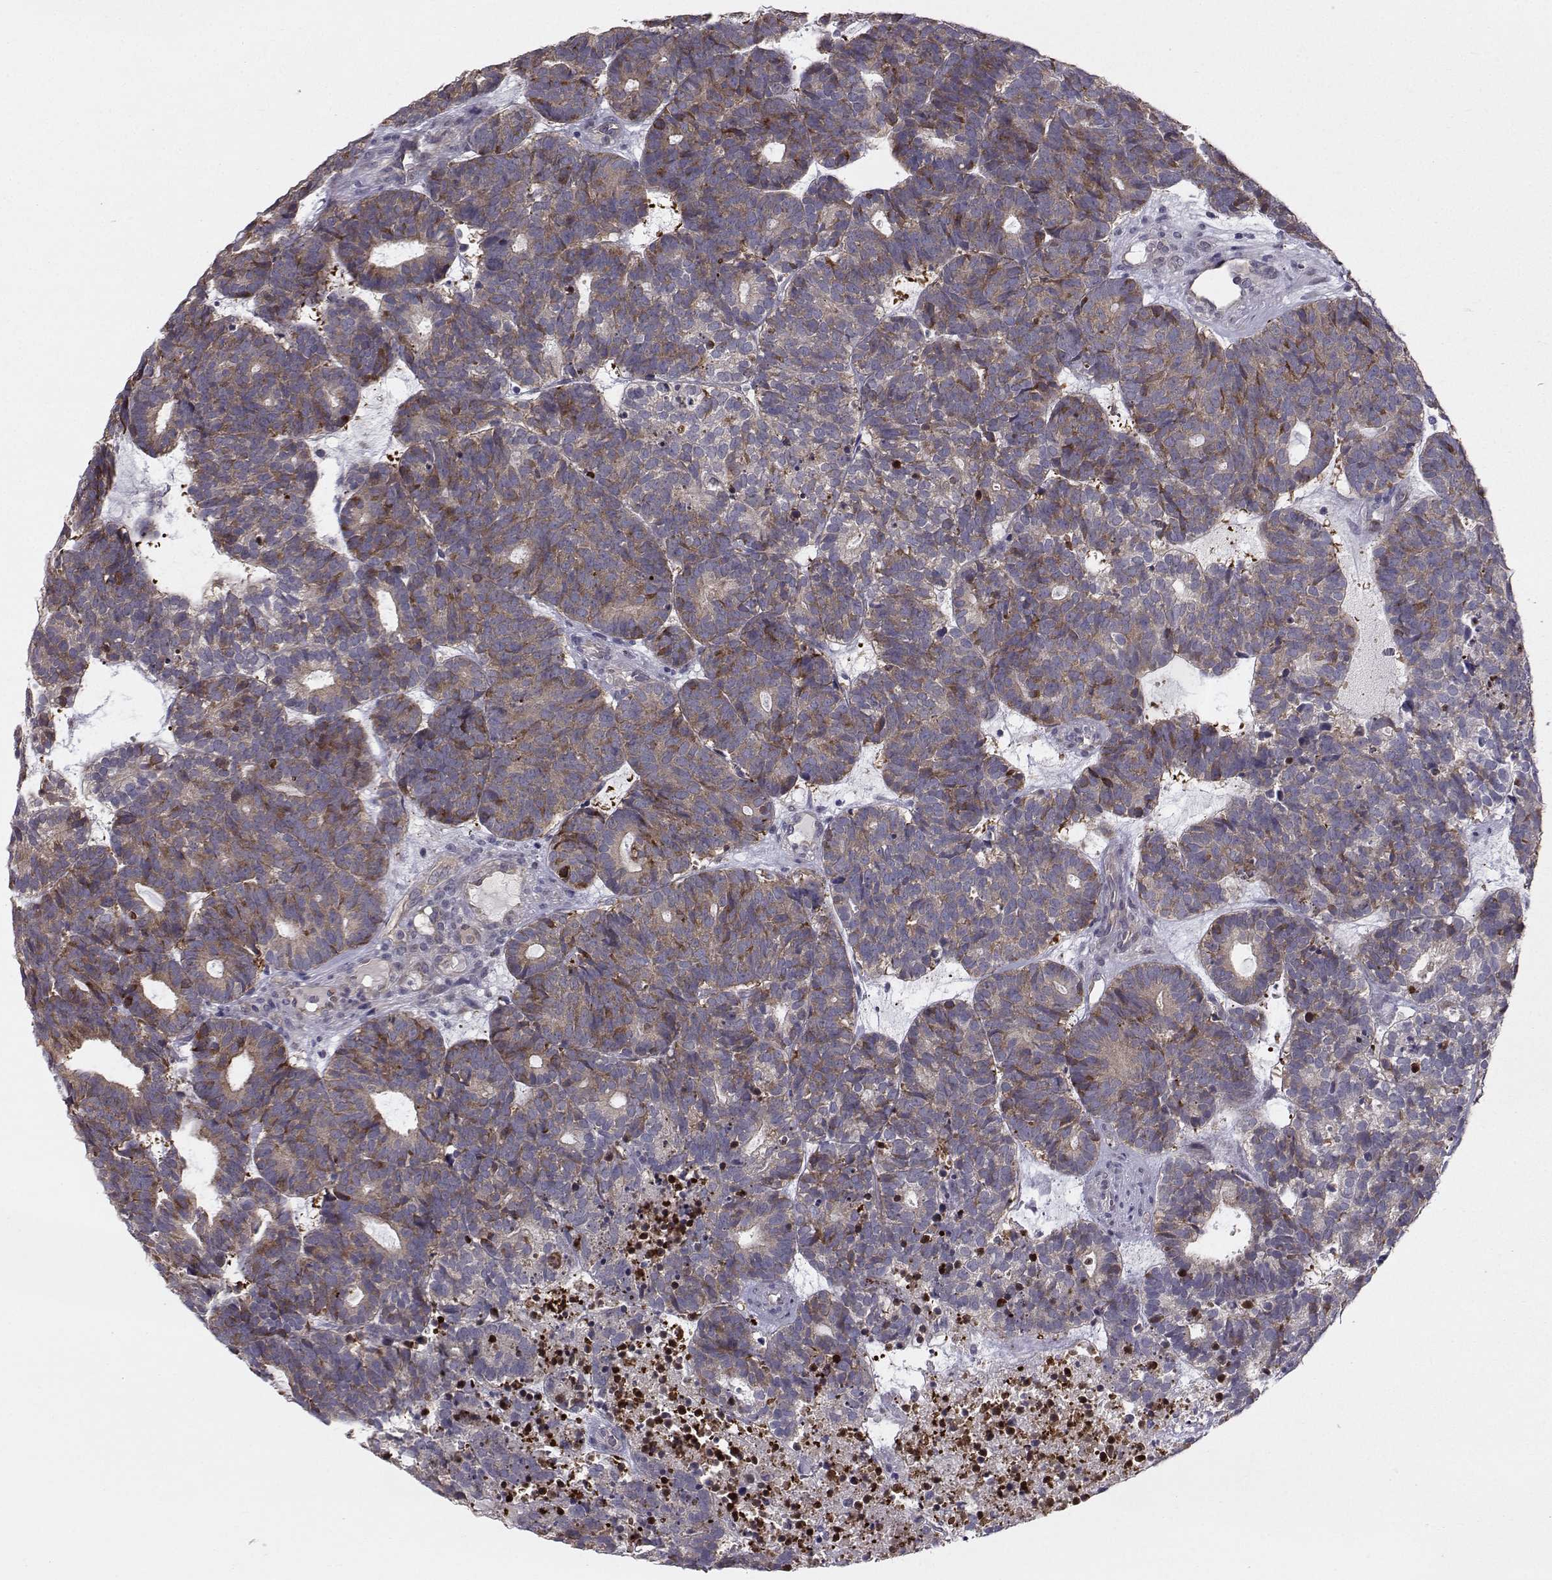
{"staining": {"intensity": "weak", "quantity": ">75%", "location": "cytoplasmic/membranous"}, "tissue": "head and neck cancer", "cell_type": "Tumor cells", "image_type": "cancer", "snomed": [{"axis": "morphology", "description": "Adenocarcinoma, NOS"}, {"axis": "topography", "description": "Head-Neck"}], "caption": "Immunohistochemistry (IHC) of human head and neck cancer (adenocarcinoma) demonstrates low levels of weak cytoplasmic/membranous expression in approximately >75% of tumor cells.", "gene": "HSP90AB1", "patient": {"sex": "female", "age": 81}}